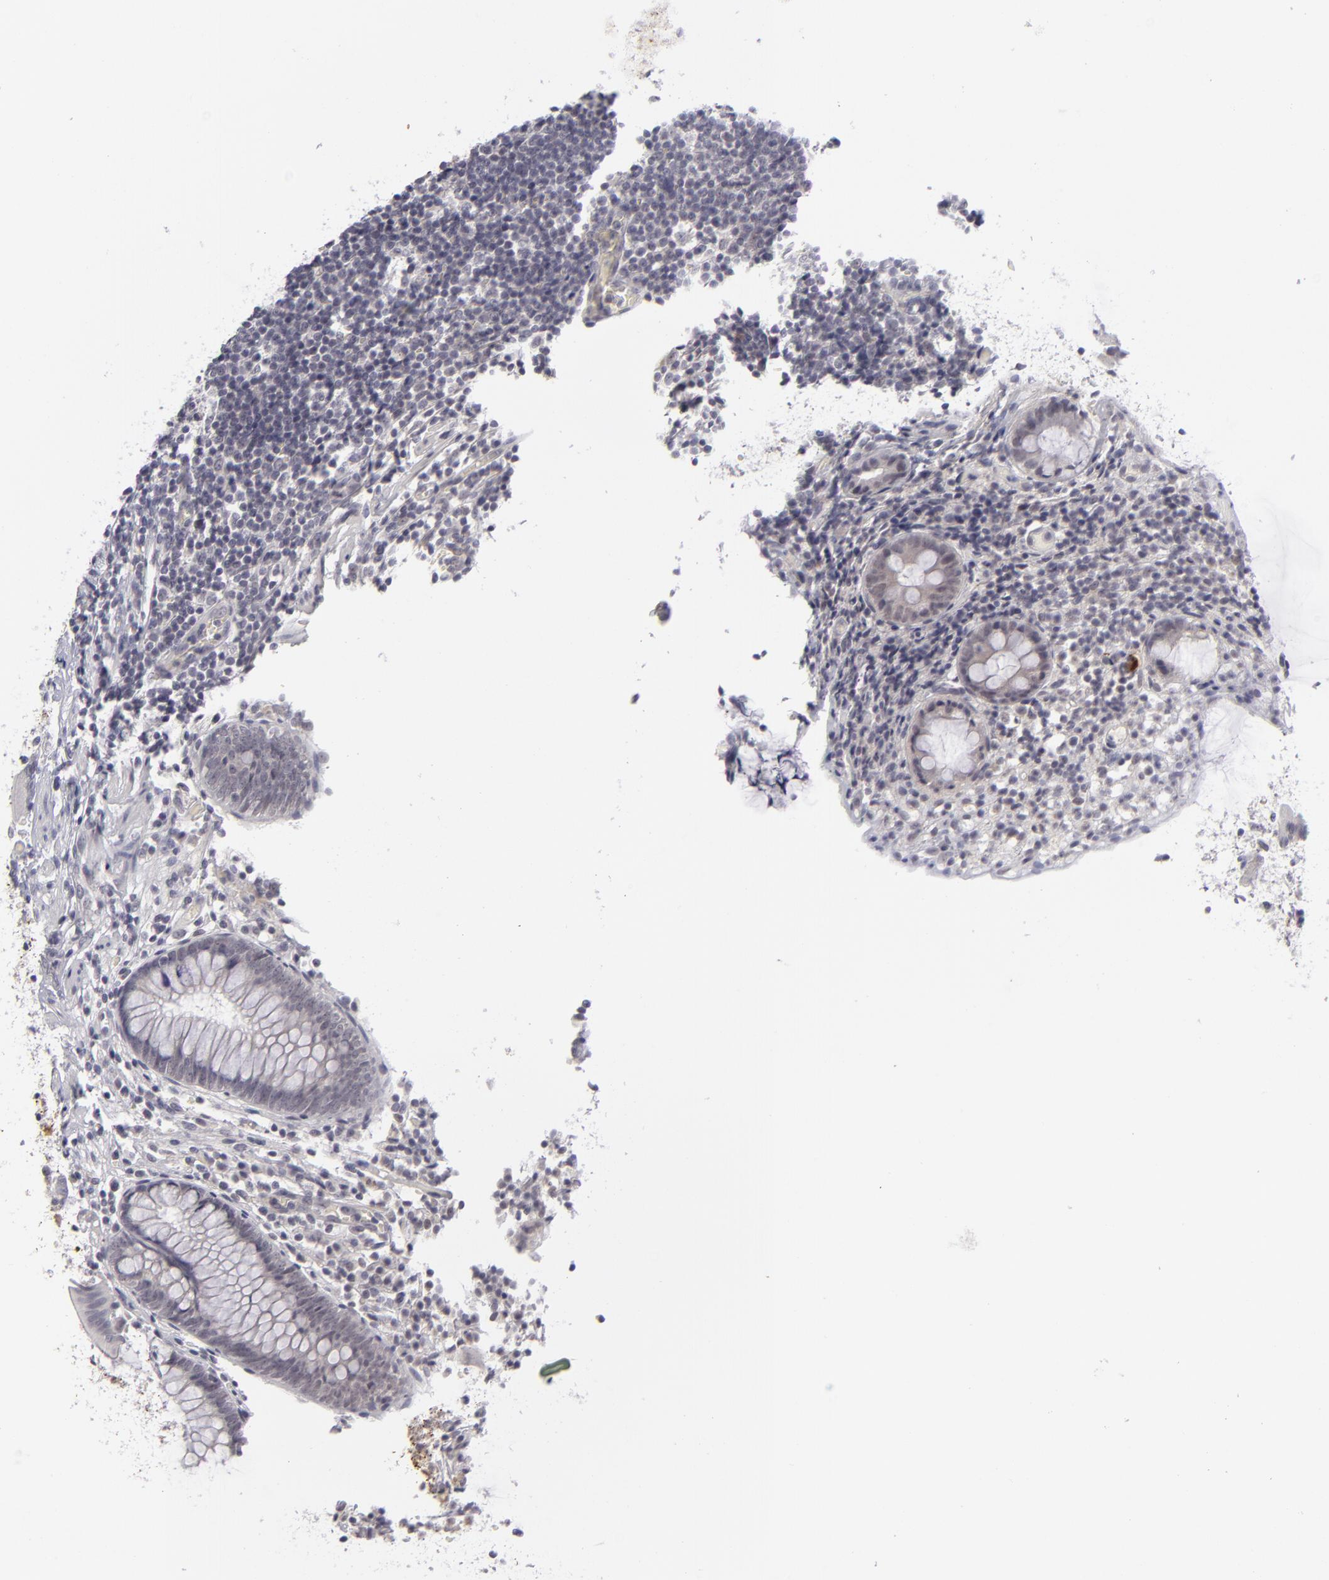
{"staining": {"intensity": "negative", "quantity": "none", "location": "none"}, "tissue": "appendix", "cell_type": "Glandular cells", "image_type": "normal", "snomed": [{"axis": "morphology", "description": "Normal tissue, NOS"}, {"axis": "topography", "description": "Appendix"}], "caption": "This is an IHC image of unremarkable appendix. There is no staining in glandular cells.", "gene": "DLG3", "patient": {"sex": "male", "age": 38}}